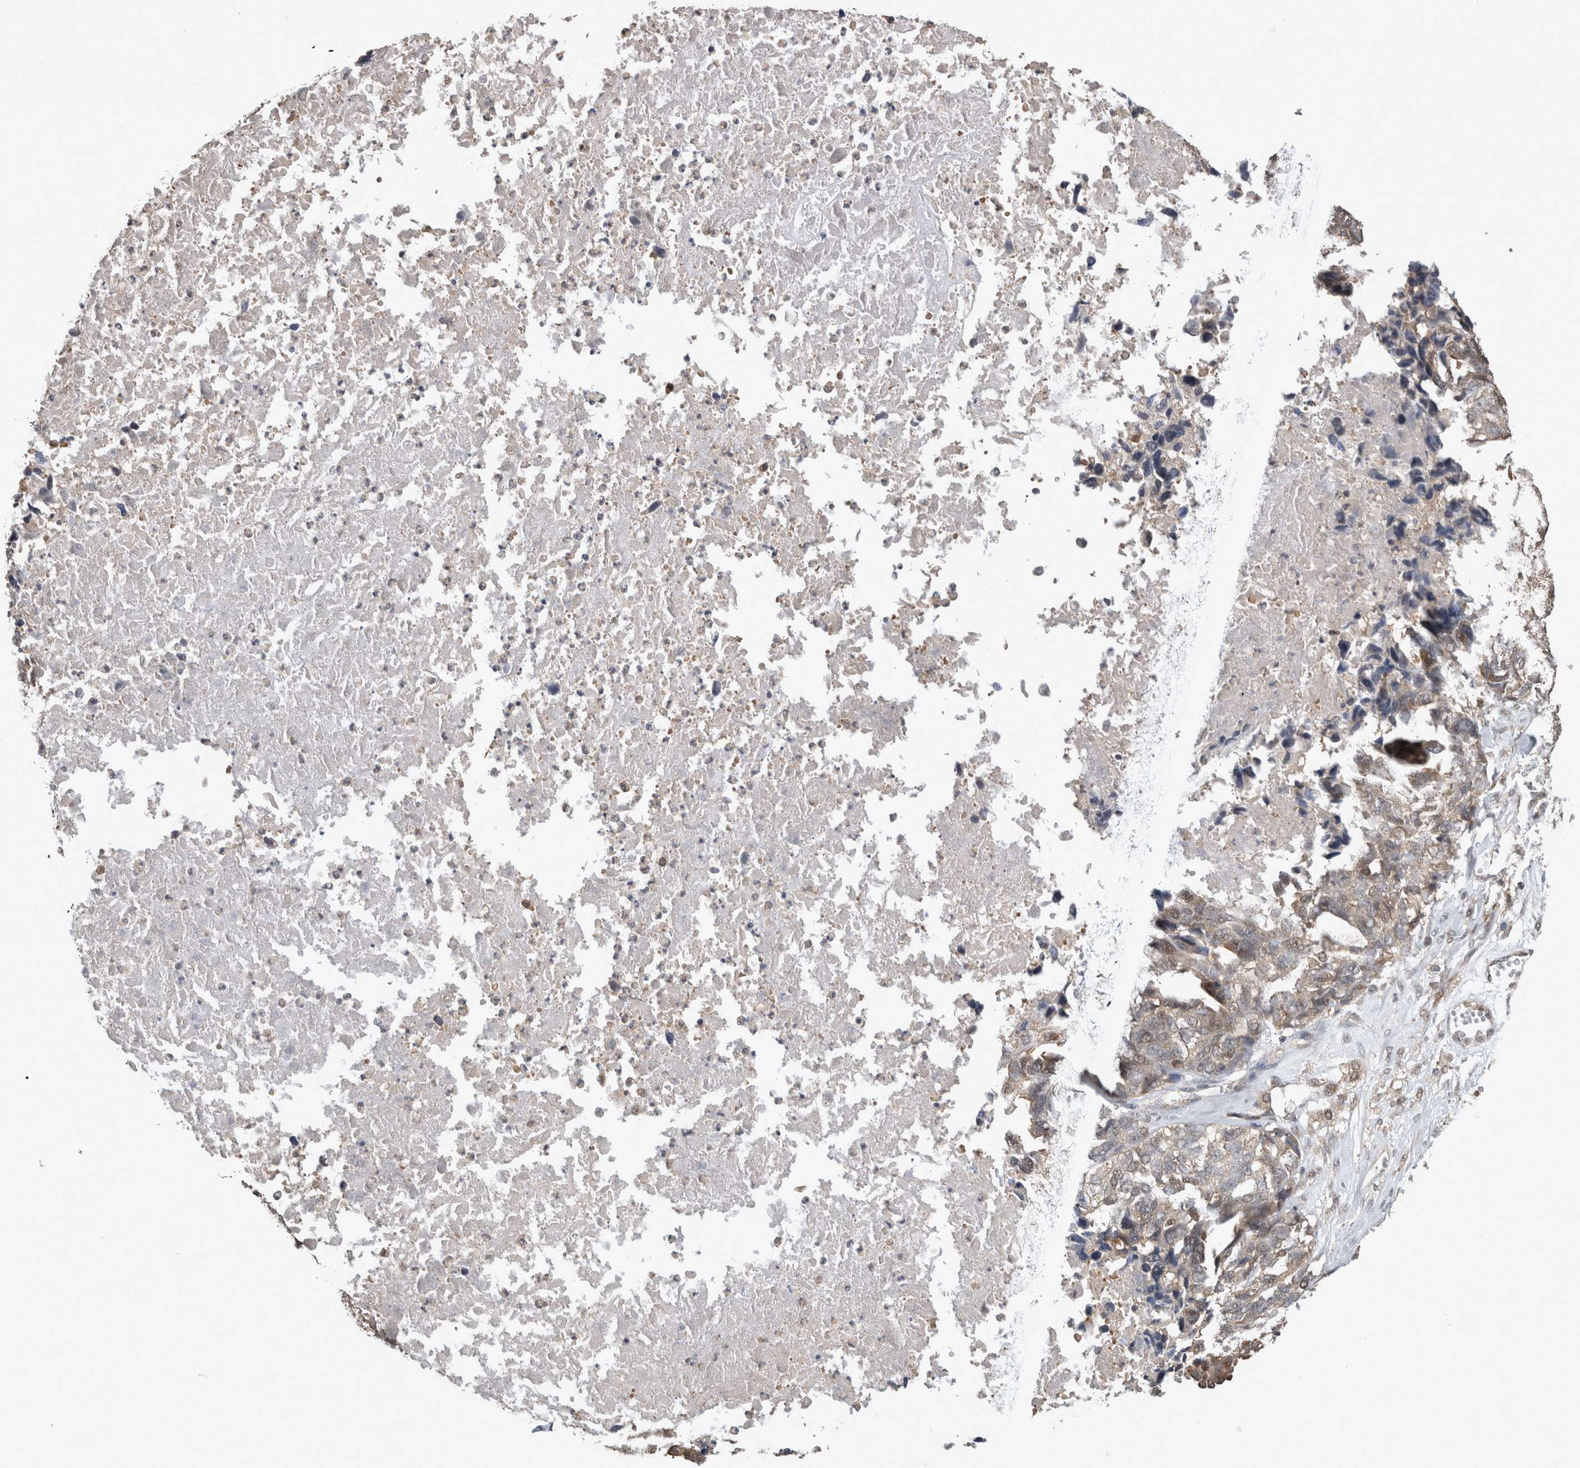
{"staining": {"intensity": "weak", "quantity": "<25%", "location": "cytoplasmic/membranous"}, "tissue": "ovarian cancer", "cell_type": "Tumor cells", "image_type": "cancer", "snomed": [{"axis": "morphology", "description": "Cystadenocarcinoma, serous, NOS"}, {"axis": "topography", "description": "Ovary"}], "caption": "IHC histopathology image of neoplastic tissue: ovarian serous cystadenocarcinoma stained with DAB (3,3'-diaminobenzidine) shows no significant protein positivity in tumor cells. (DAB immunohistochemistry visualized using brightfield microscopy, high magnification).", "gene": "ATXN2", "patient": {"sex": "female", "age": 79}}